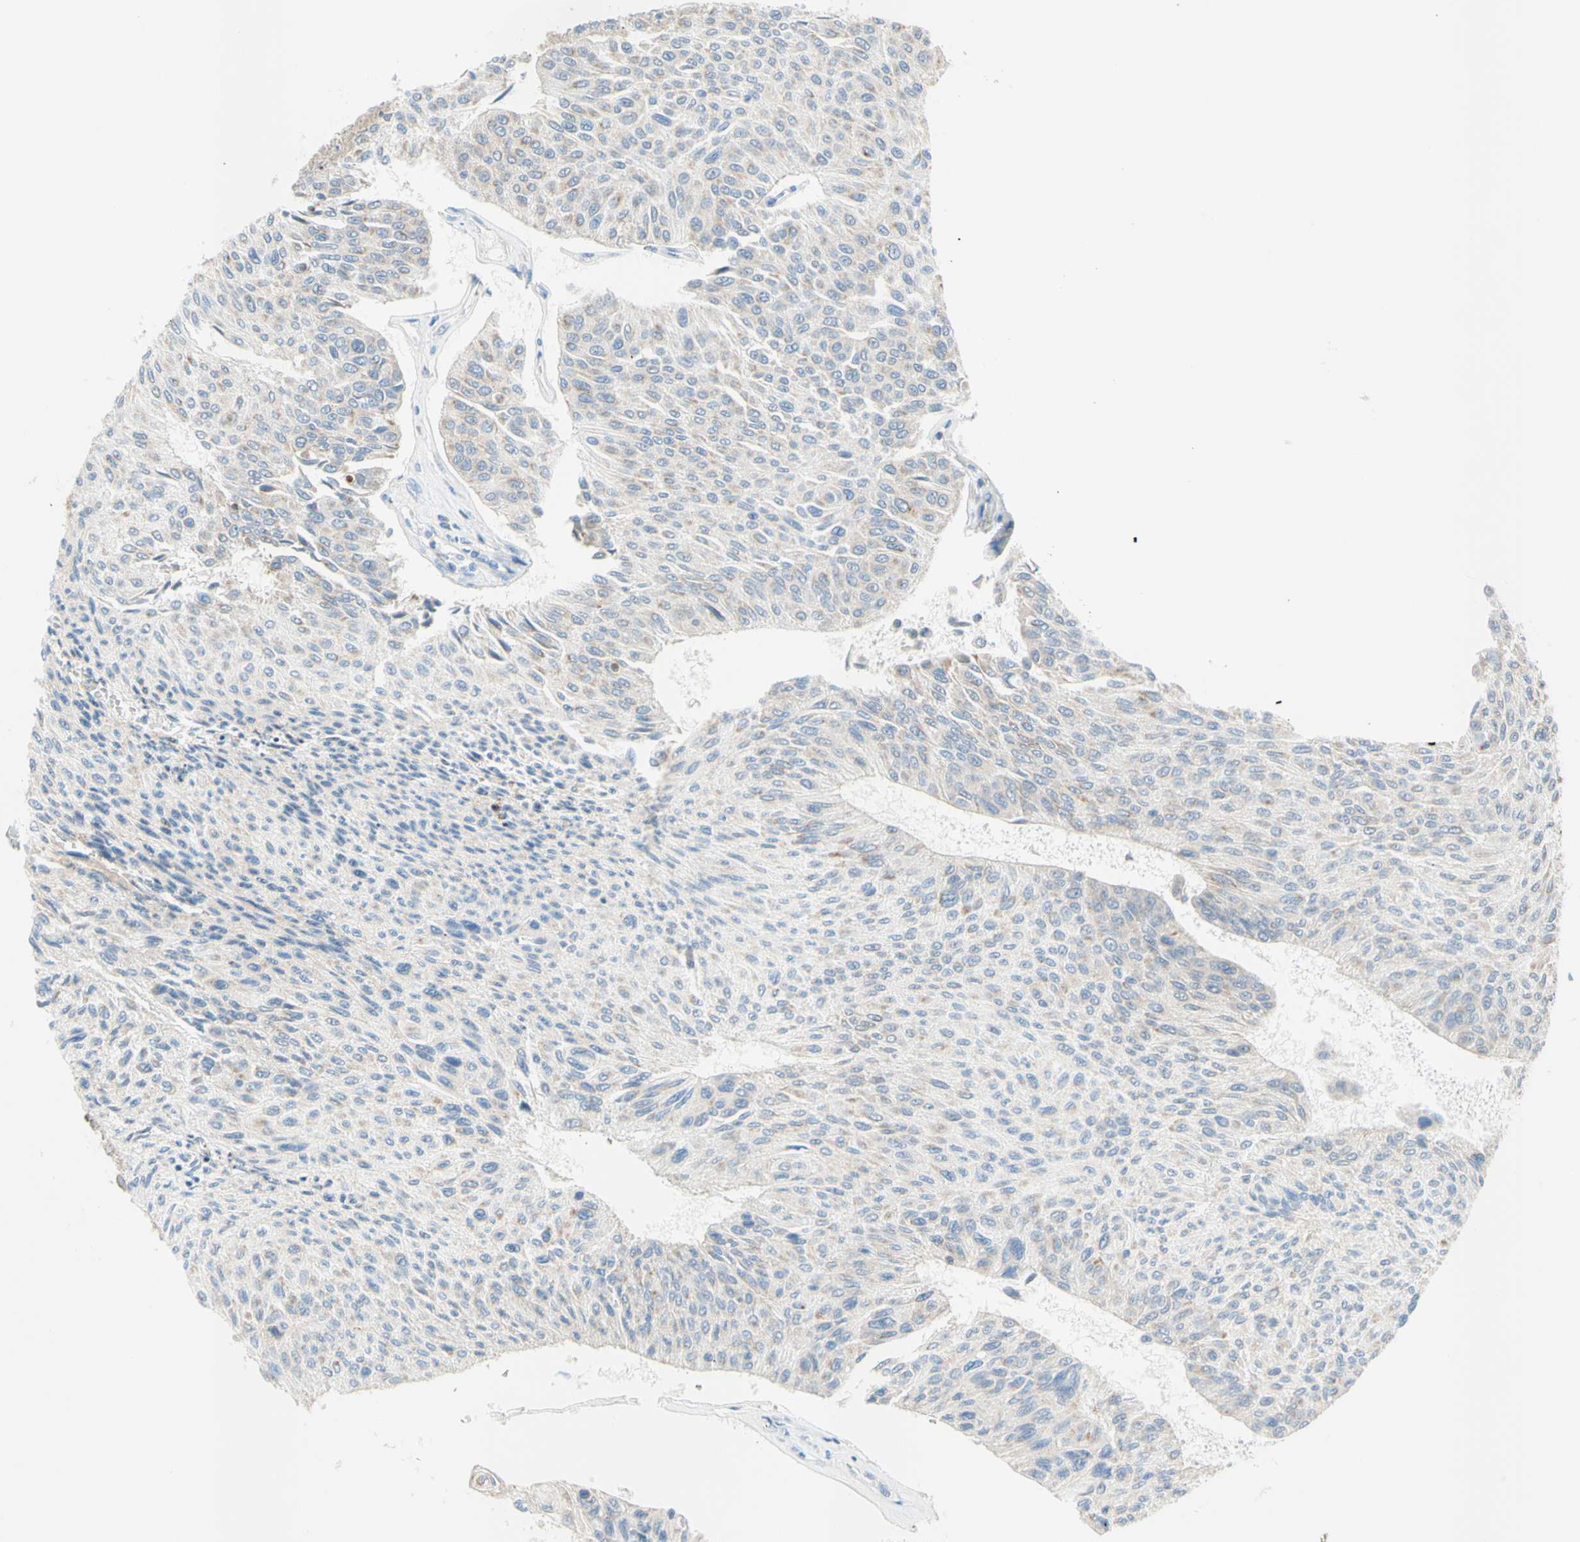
{"staining": {"intensity": "weak", "quantity": "<25%", "location": "cytoplasmic/membranous"}, "tissue": "urothelial cancer", "cell_type": "Tumor cells", "image_type": "cancer", "snomed": [{"axis": "morphology", "description": "Urothelial carcinoma, High grade"}, {"axis": "topography", "description": "Urinary bladder"}], "caption": "Immunohistochemistry micrograph of human urothelial carcinoma (high-grade) stained for a protein (brown), which exhibits no expression in tumor cells.", "gene": "MFF", "patient": {"sex": "male", "age": 66}}